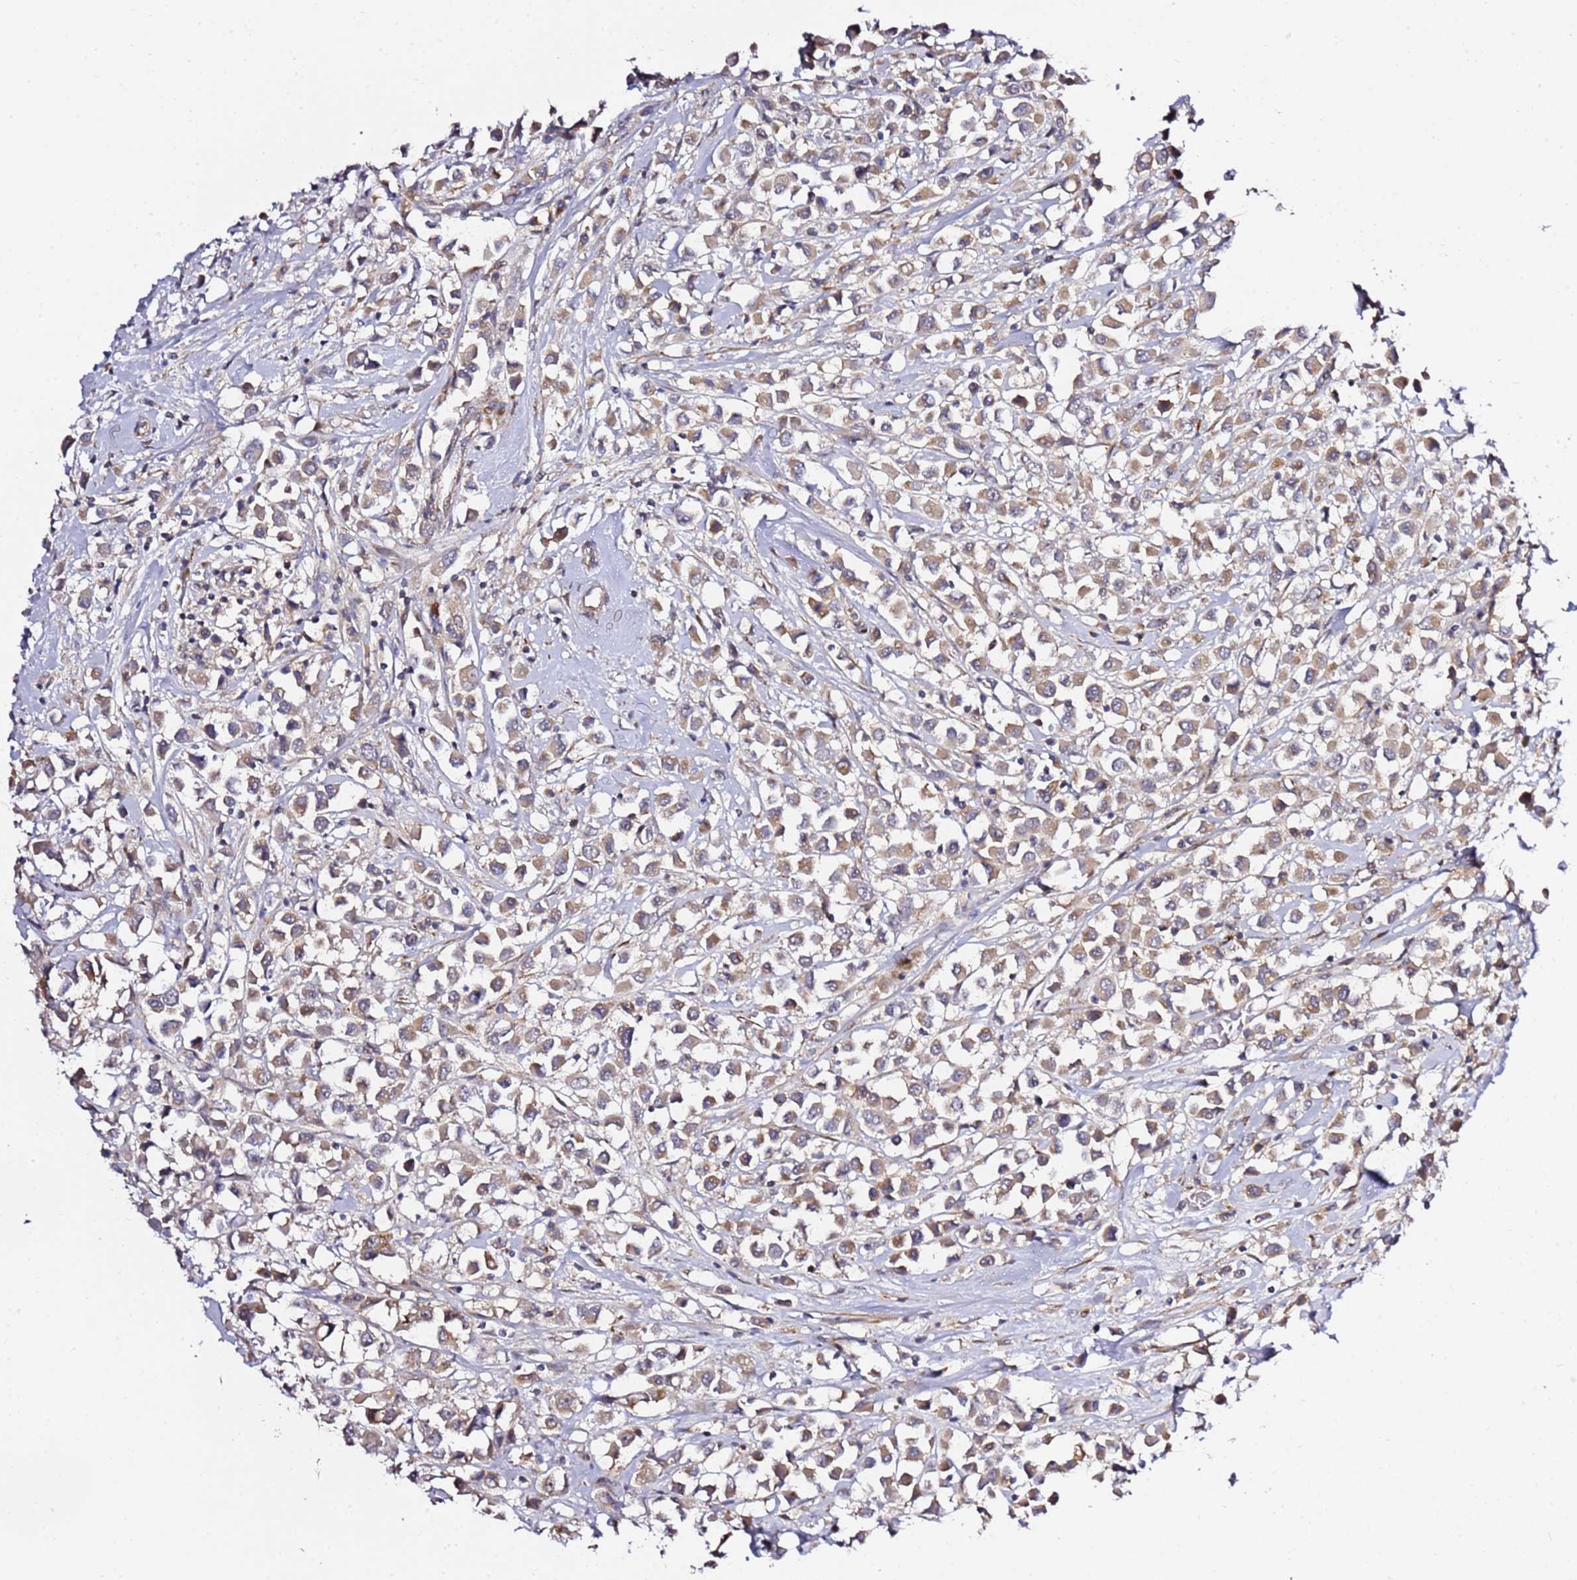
{"staining": {"intensity": "moderate", "quantity": ">75%", "location": "cytoplasmic/membranous"}, "tissue": "breast cancer", "cell_type": "Tumor cells", "image_type": "cancer", "snomed": [{"axis": "morphology", "description": "Duct carcinoma"}, {"axis": "topography", "description": "Breast"}], "caption": "Immunohistochemistry (IHC) photomicrograph of invasive ductal carcinoma (breast) stained for a protein (brown), which demonstrates medium levels of moderate cytoplasmic/membranous staining in about >75% of tumor cells.", "gene": "PVRIG", "patient": {"sex": "female", "age": 61}}